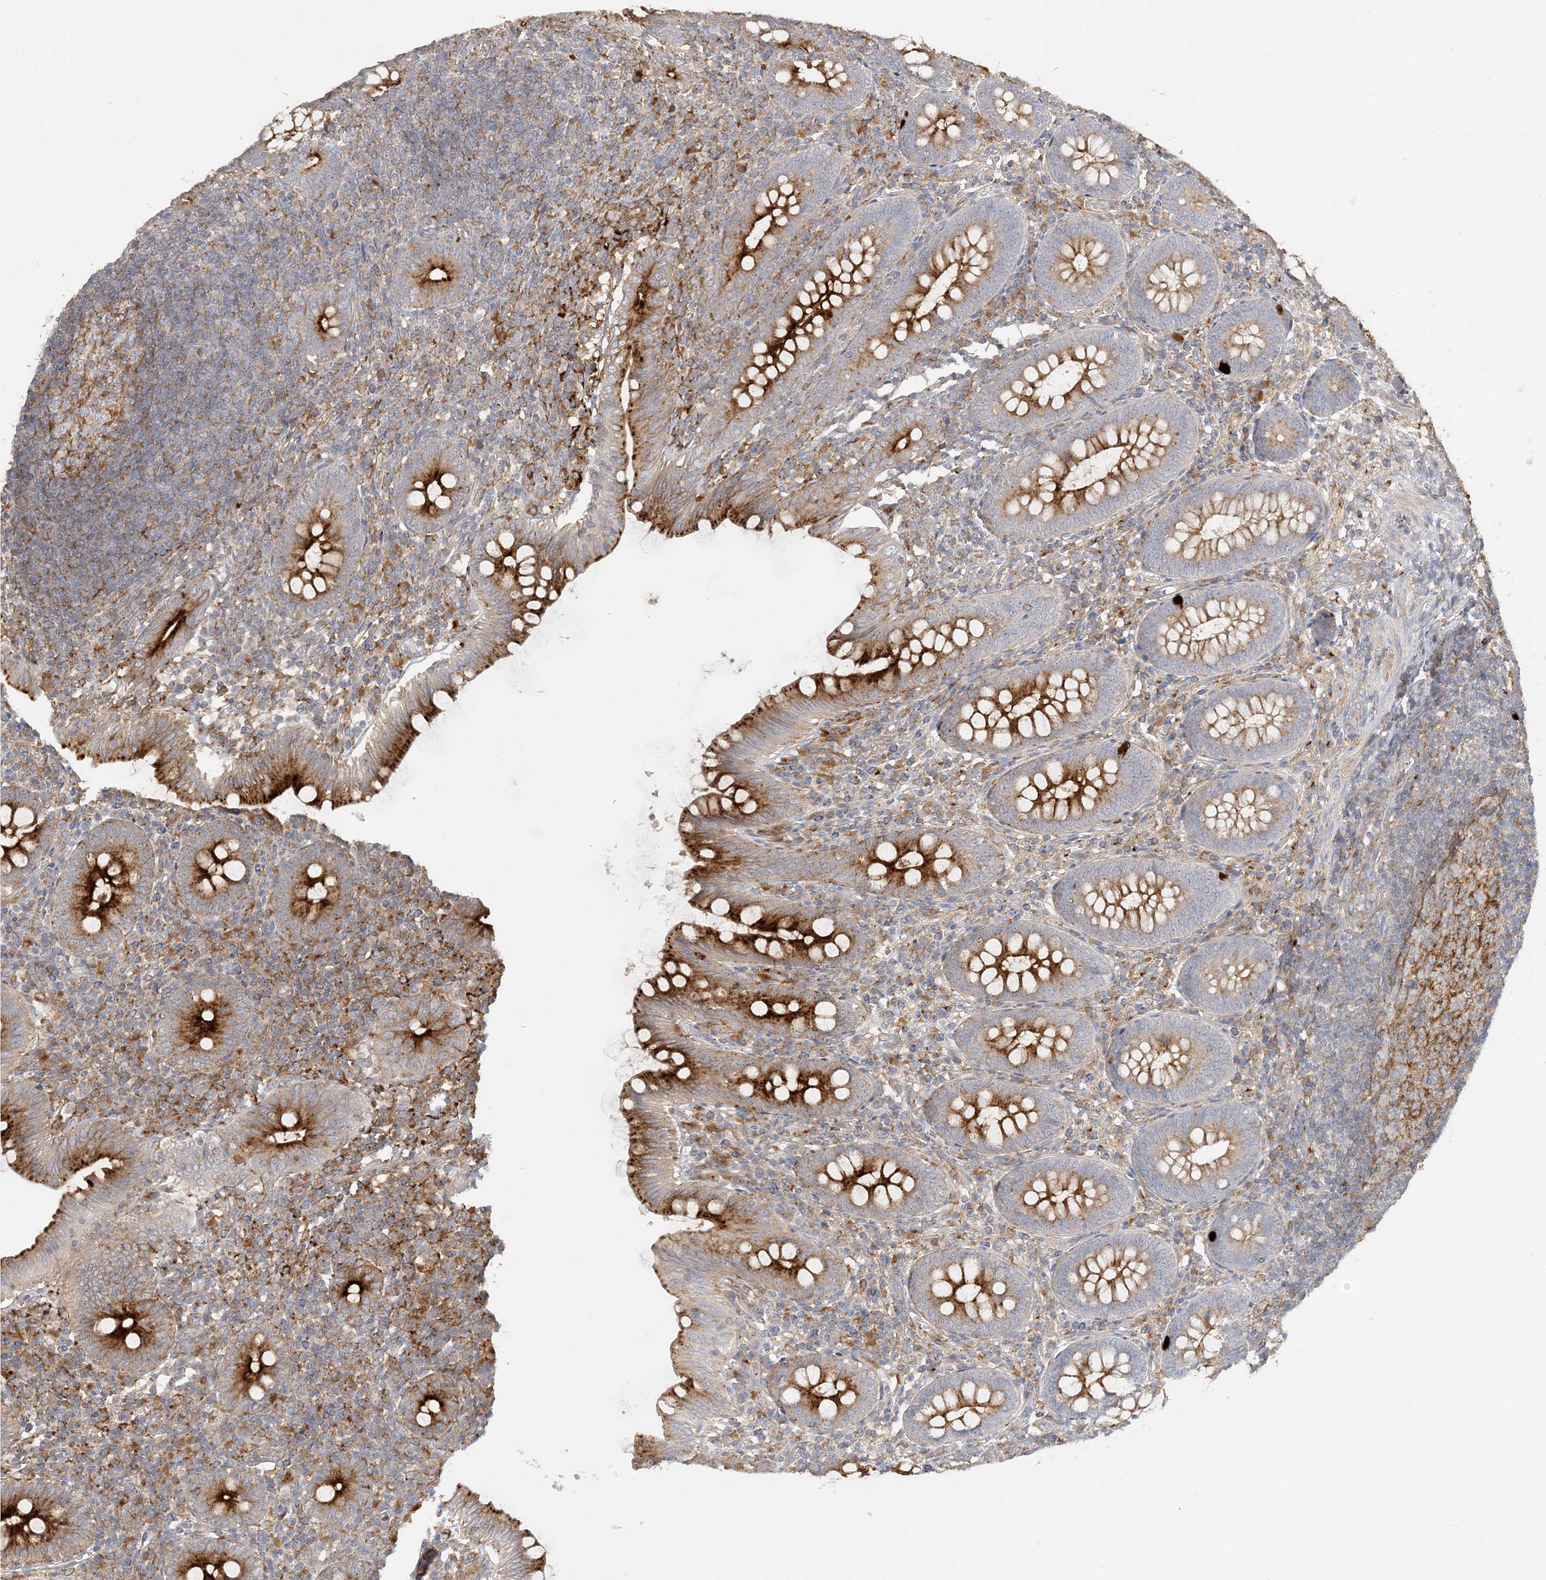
{"staining": {"intensity": "strong", "quantity": ">75%", "location": "cytoplasmic/membranous"}, "tissue": "appendix", "cell_type": "Glandular cells", "image_type": "normal", "snomed": [{"axis": "morphology", "description": "Normal tissue, NOS"}, {"axis": "topography", "description": "Appendix"}], "caption": "Protein positivity by IHC exhibits strong cytoplasmic/membranous staining in approximately >75% of glandular cells in unremarkable appendix. (DAB IHC with brightfield microscopy, high magnification).", "gene": "SPPL2A", "patient": {"sex": "male", "age": 14}}